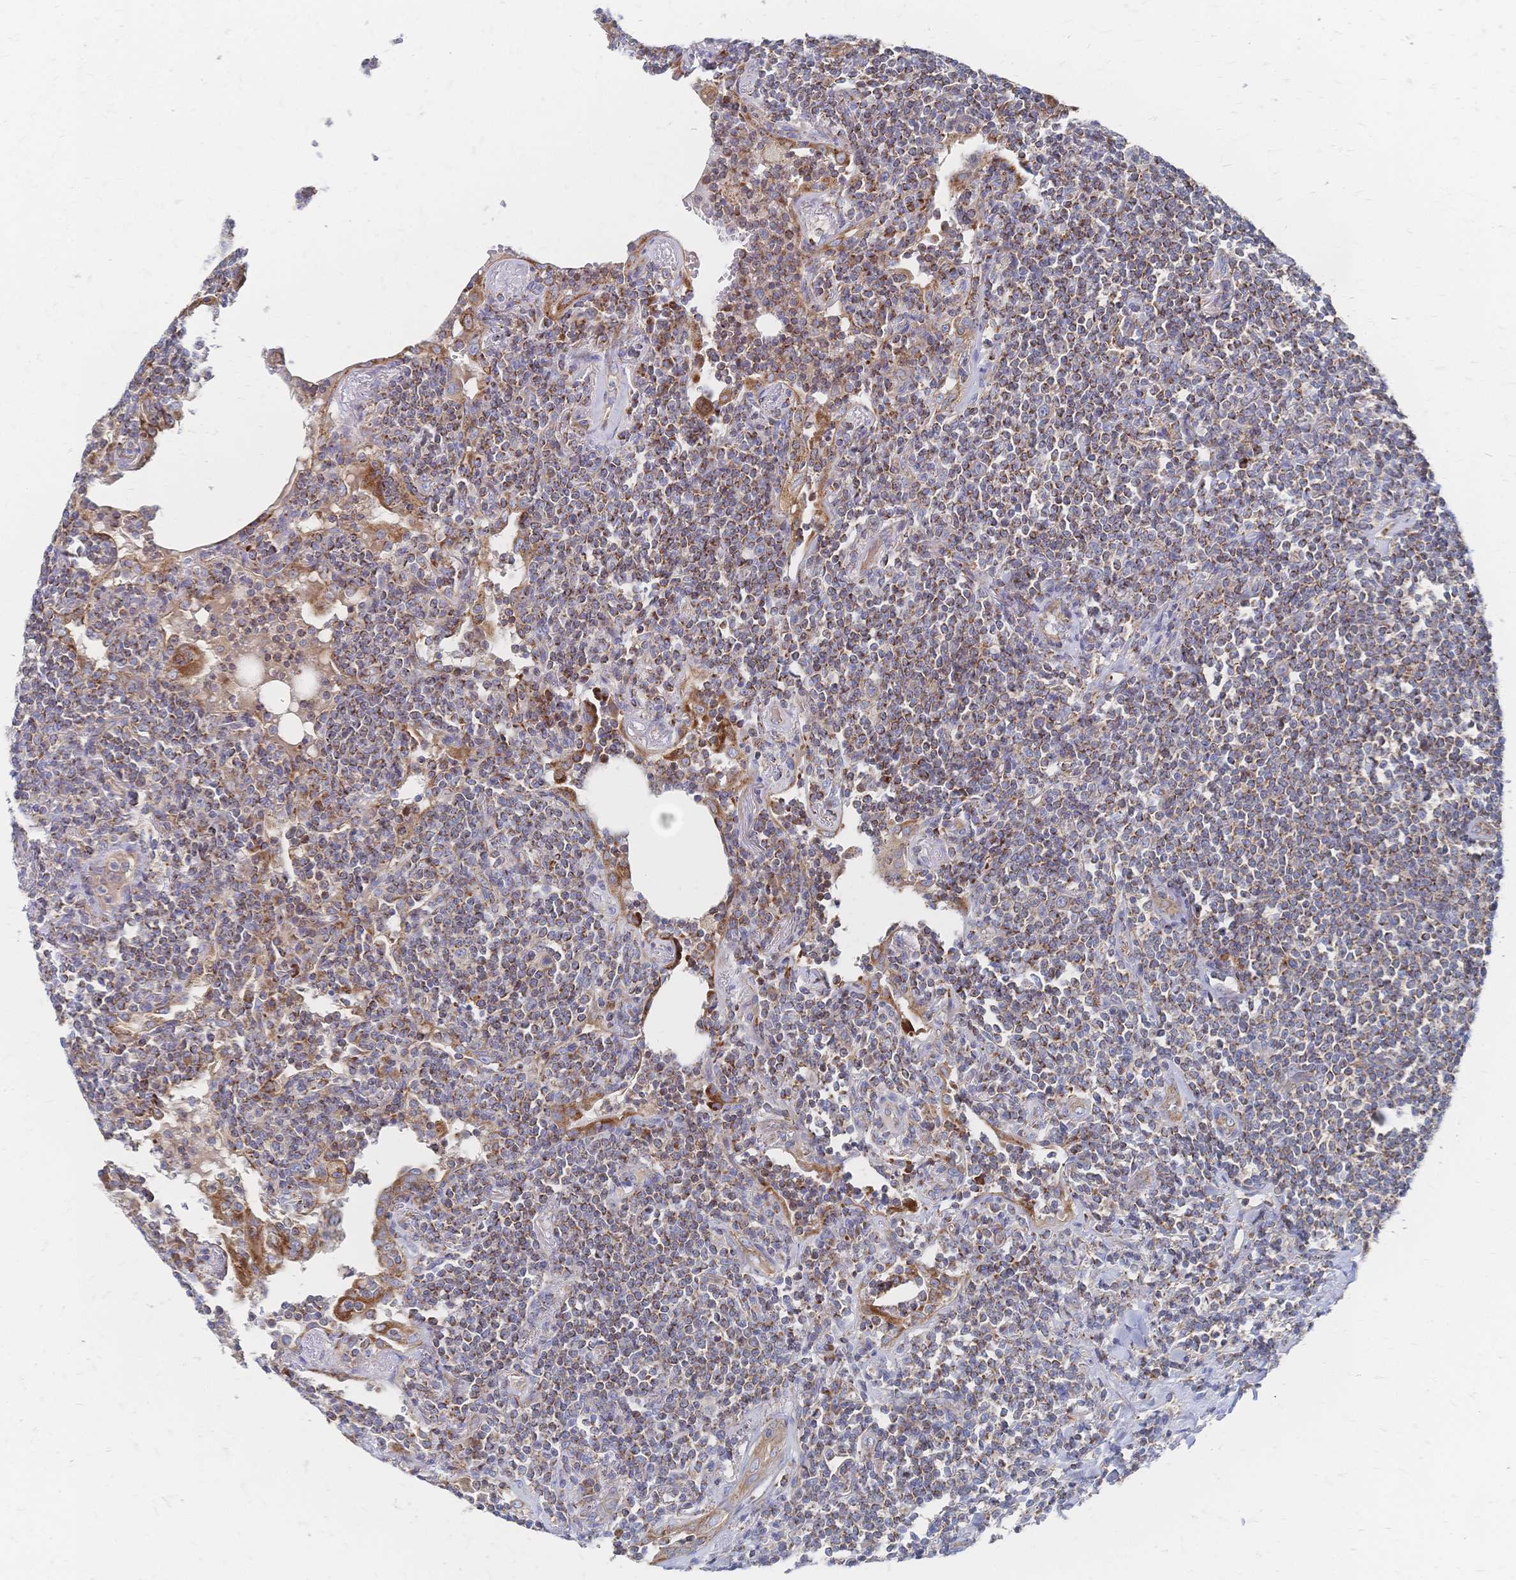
{"staining": {"intensity": "moderate", "quantity": ">75%", "location": "cytoplasmic/membranous"}, "tissue": "lymphoma", "cell_type": "Tumor cells", "image_type": "cancer", "snomed": [{"axis": "morphology", "description": "Malignant lymphoma, non-Hodgkin's type, Low grade"}, {"axis": "topography", "description": "Lung"}], "caption": "Lymphoma stained with a protein marker exhibits moderate staining in tumor cells.", "gene": "SORBS1", "patient": {"sex": "female", "age": 71}}